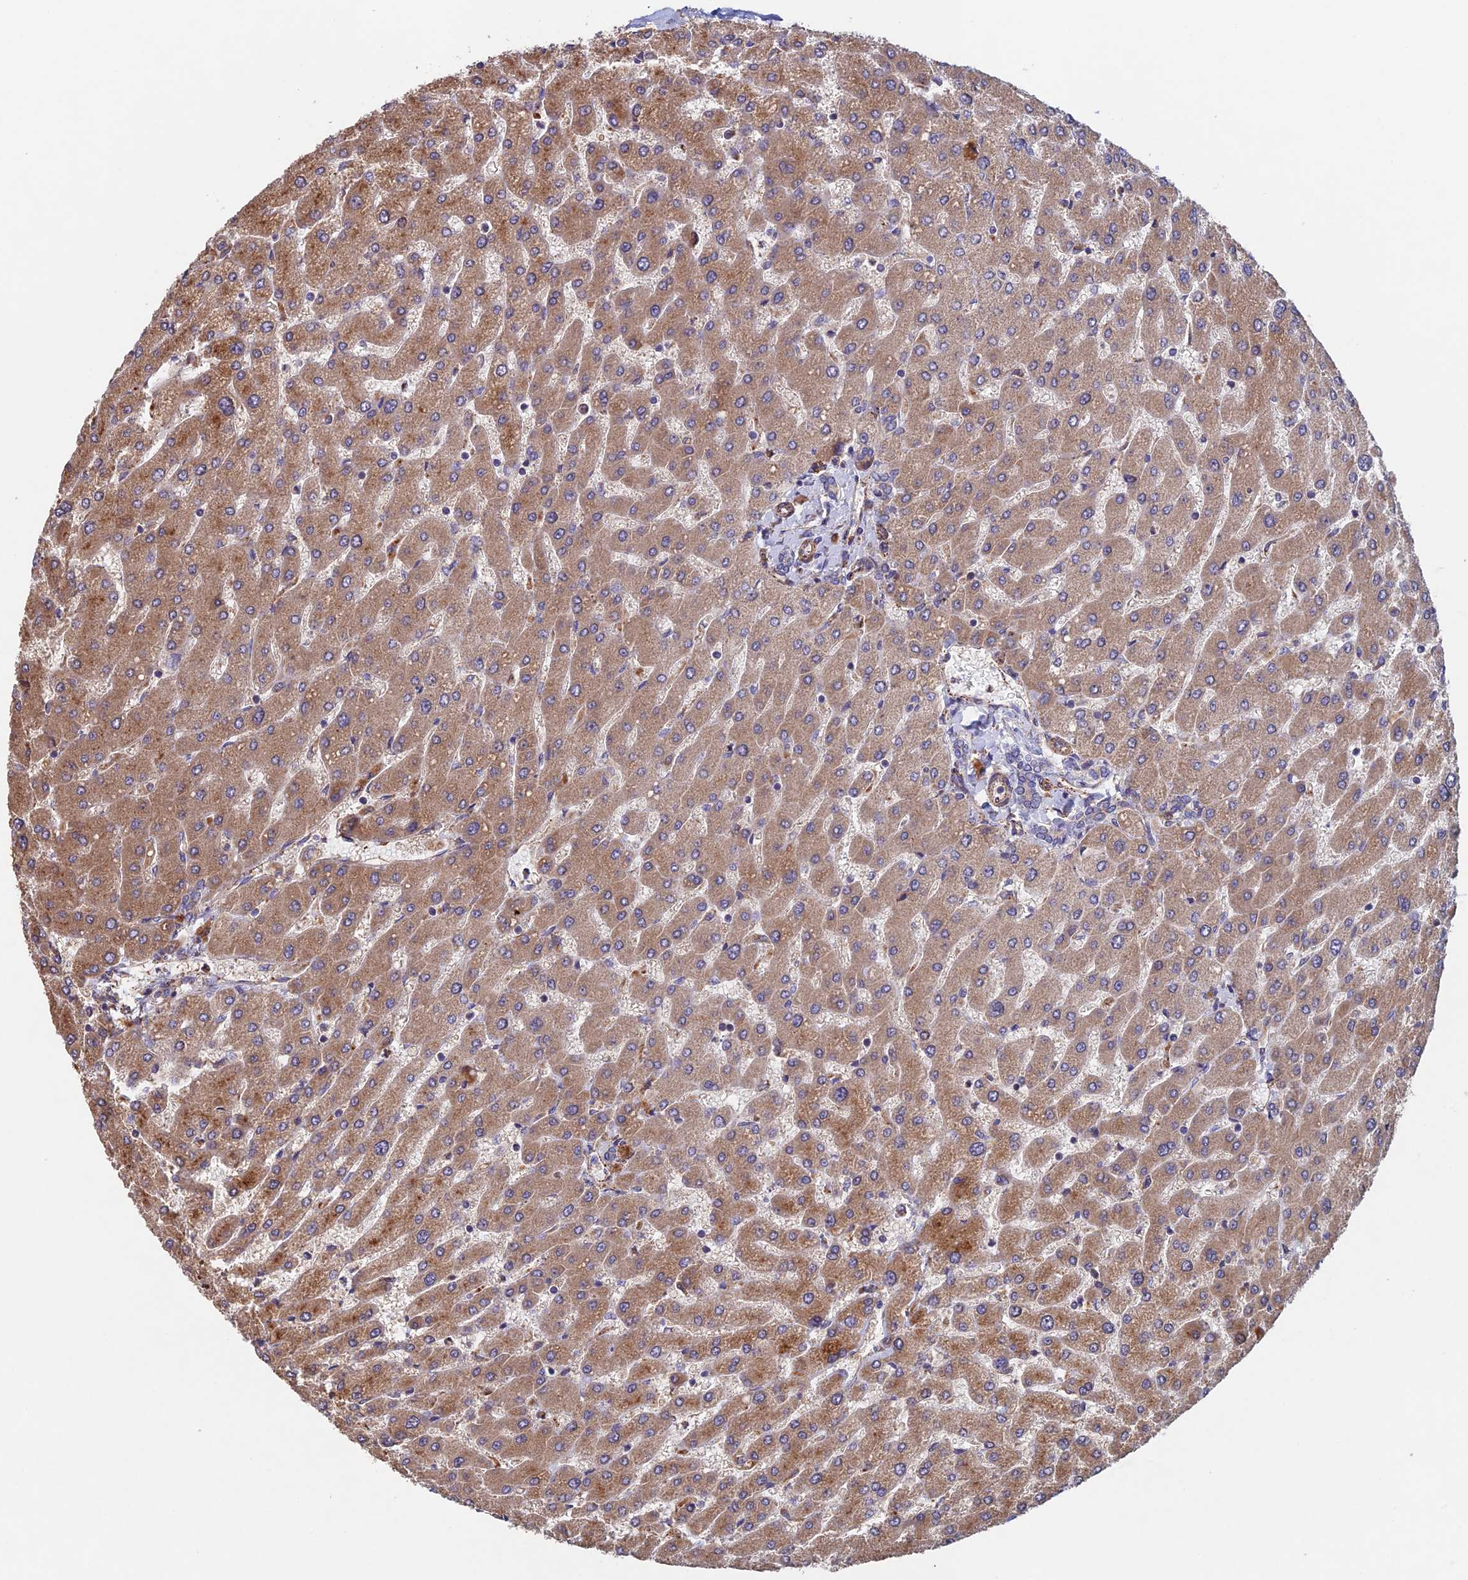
{"staining": {"intensity": "moderate", "quantity": "<25%", "location": "cytoplasmic/membranous"}, "tissue": "liver", "cell_type": "Cholangiocytes", "image_type": "normal", "snomed": [{"axis": "morphology", "description": "Normal tissue, NOS"}, {"axis": "topography", "description": "Liver"}], "caption": "Immunohistochemistry (IHC) of unremarkable liver reveals low levels of moderate cytoplasmic/membranous positivity in approximately <25% of cholangiocytes.", "gene": "MRPL1", "patient": {"sex": "male", "age": 55}}